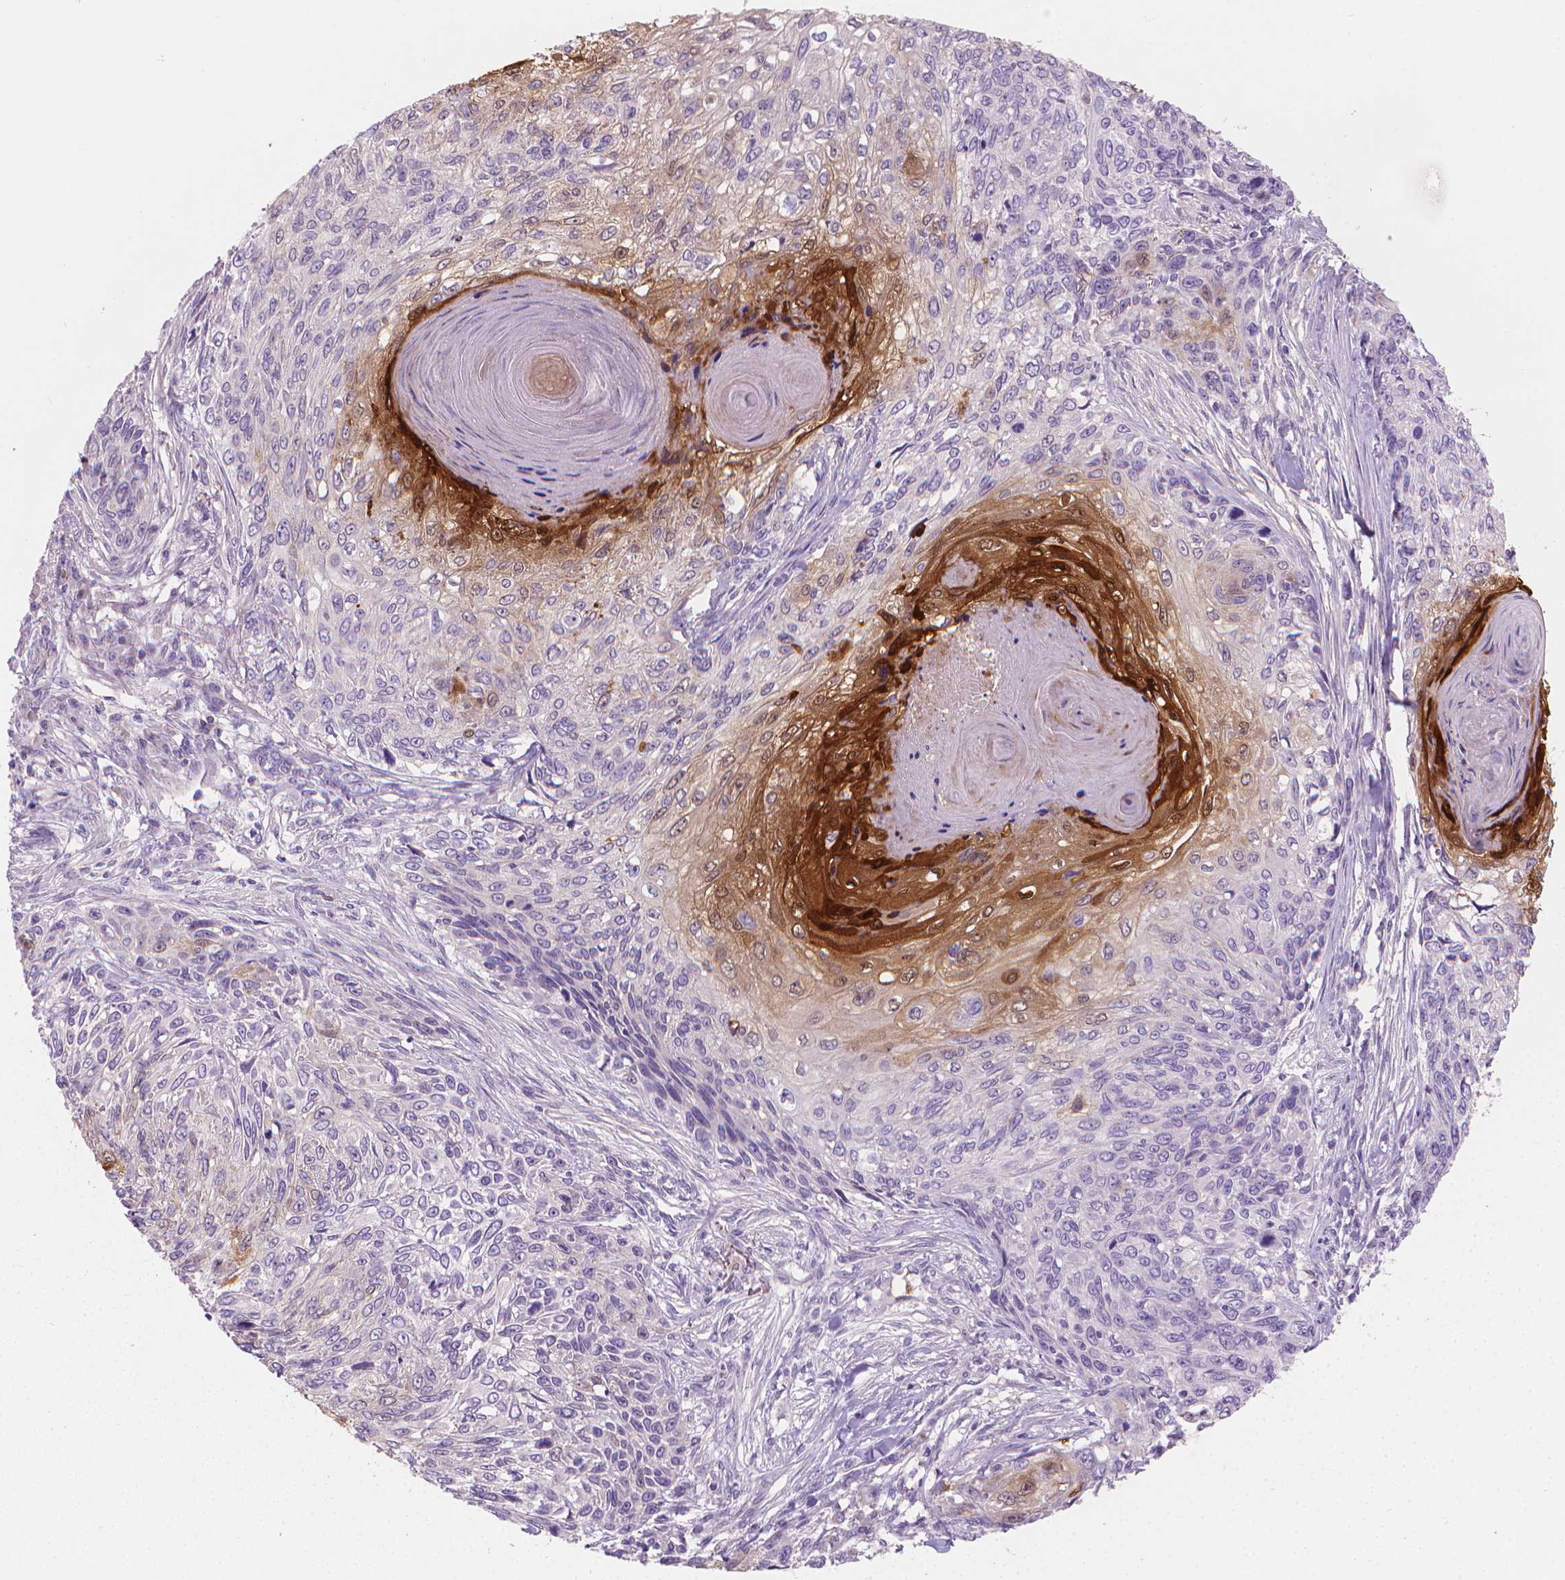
{"staining": {"intensity": "strong", "quantity": "<25%", "location": "cytoplasmic/membranous"}, "tissue": "skin cancer", "cell_type": "Tumor cells", "image_type": "cancer", "snomed": [{"axis": "morphology", "description": "Squamous cell carcinoma, NOS"}, {"axis": "topography", "description": "Skin"}], "caption": "A medium amount of strong cytoplasmic/membranous positivity is identified in about <25% of tumor cells in skin cancer (squamous cell carcinoma) tissue.", "gene": "GSDMA", "patient": {"sex": "male", "age": 92}}